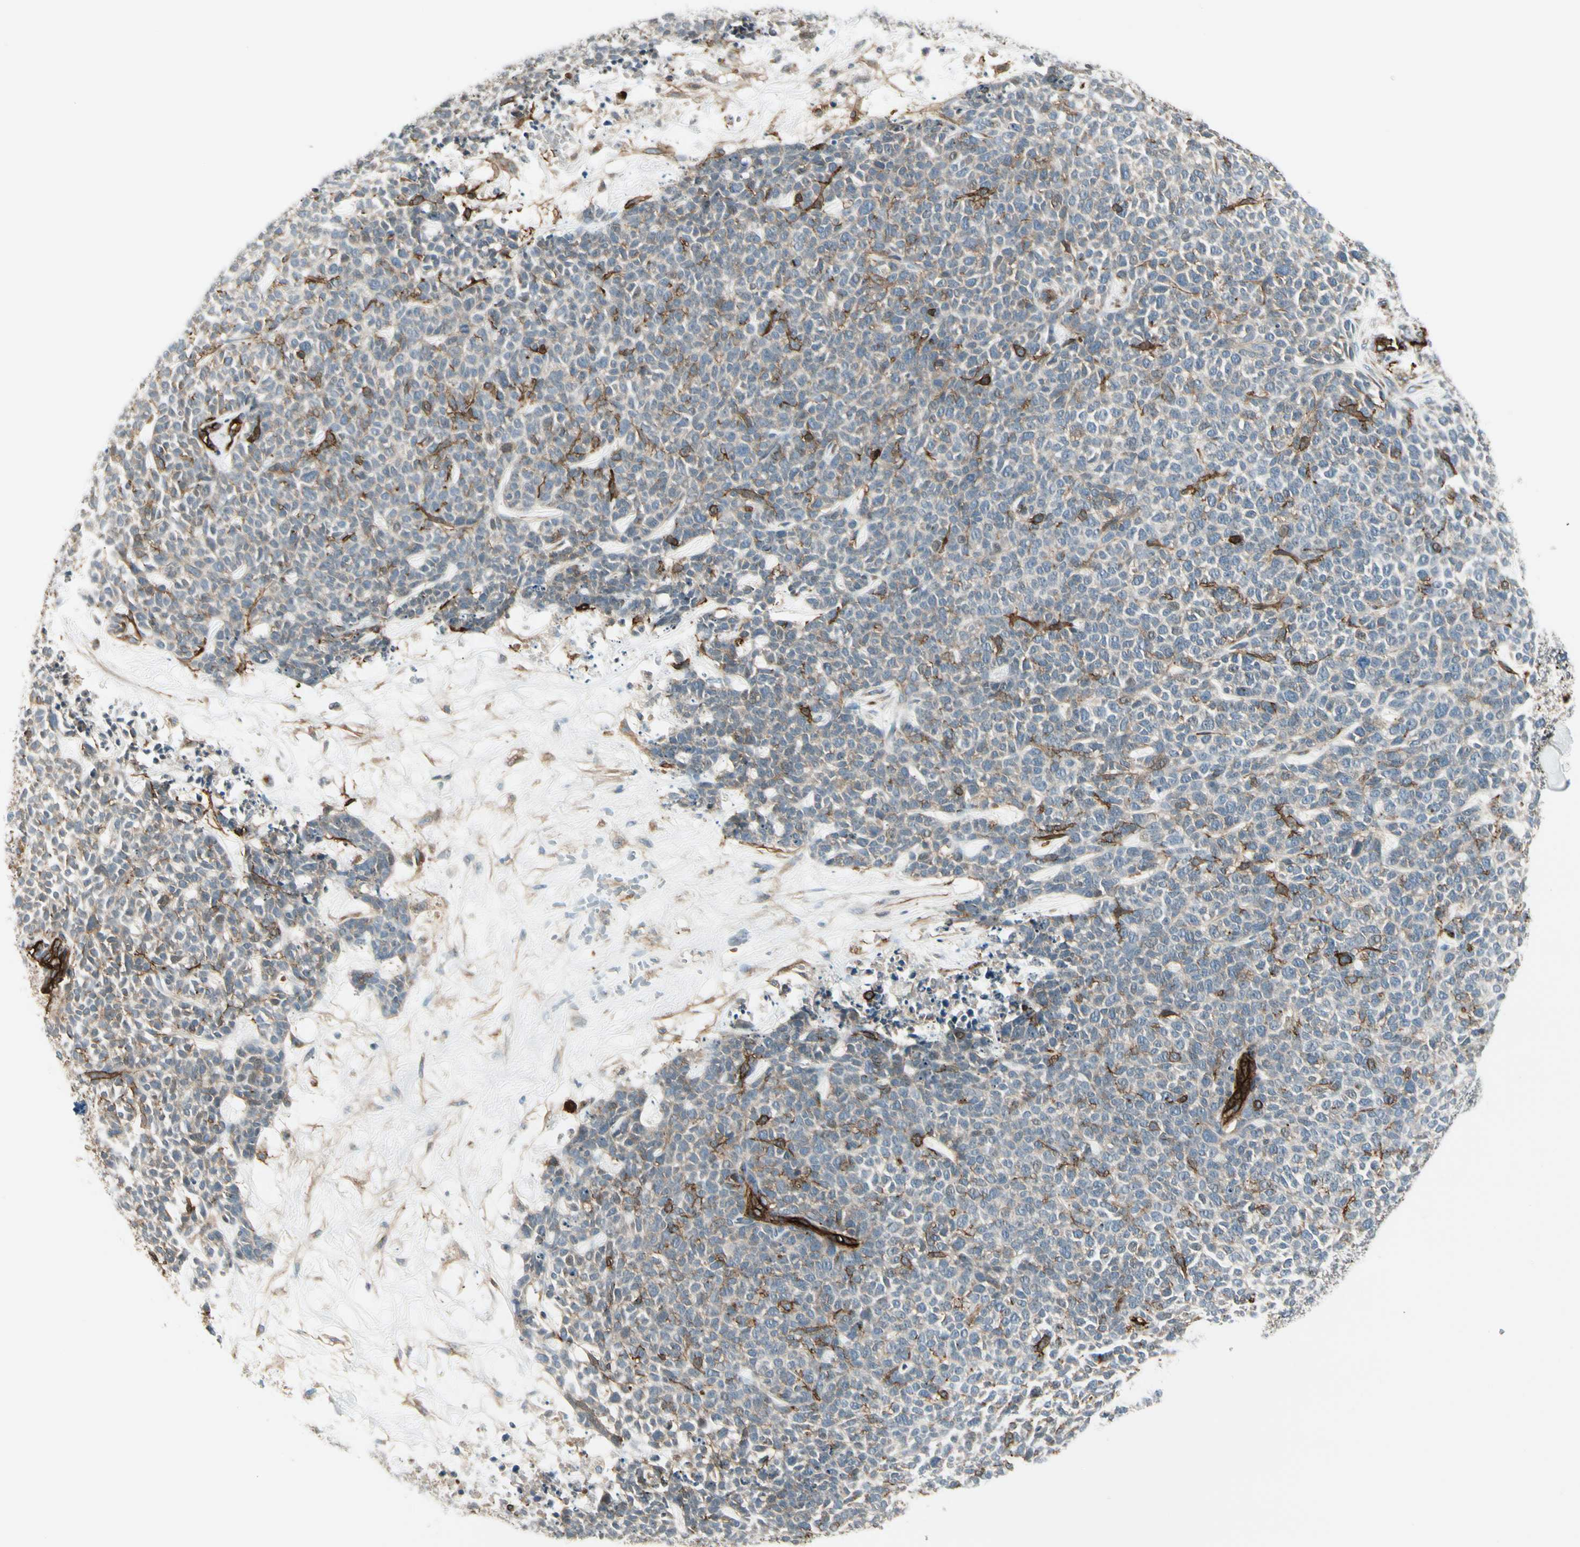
{"staining": {"intensity": "moderate", "quantity": "<25%", "location": "cytoplasmic/membranous"}, "tissue": "skin cancer", "cell_type": "Tumor cells", "image_type": "cancer", "snomed": [{"axis": "morphology", "description": "Basal cell carcinoma"}, {"axis": "topography", "description": "Skin"}], "caption": "Skin basal cell carcinoma stained for a protein (brown) shows moderate cytoplasmic/membranous positive staining in approximately <25% of tumor cells.", "gene": "MCAM", "patient": {"sex": "female", "age": 84}}